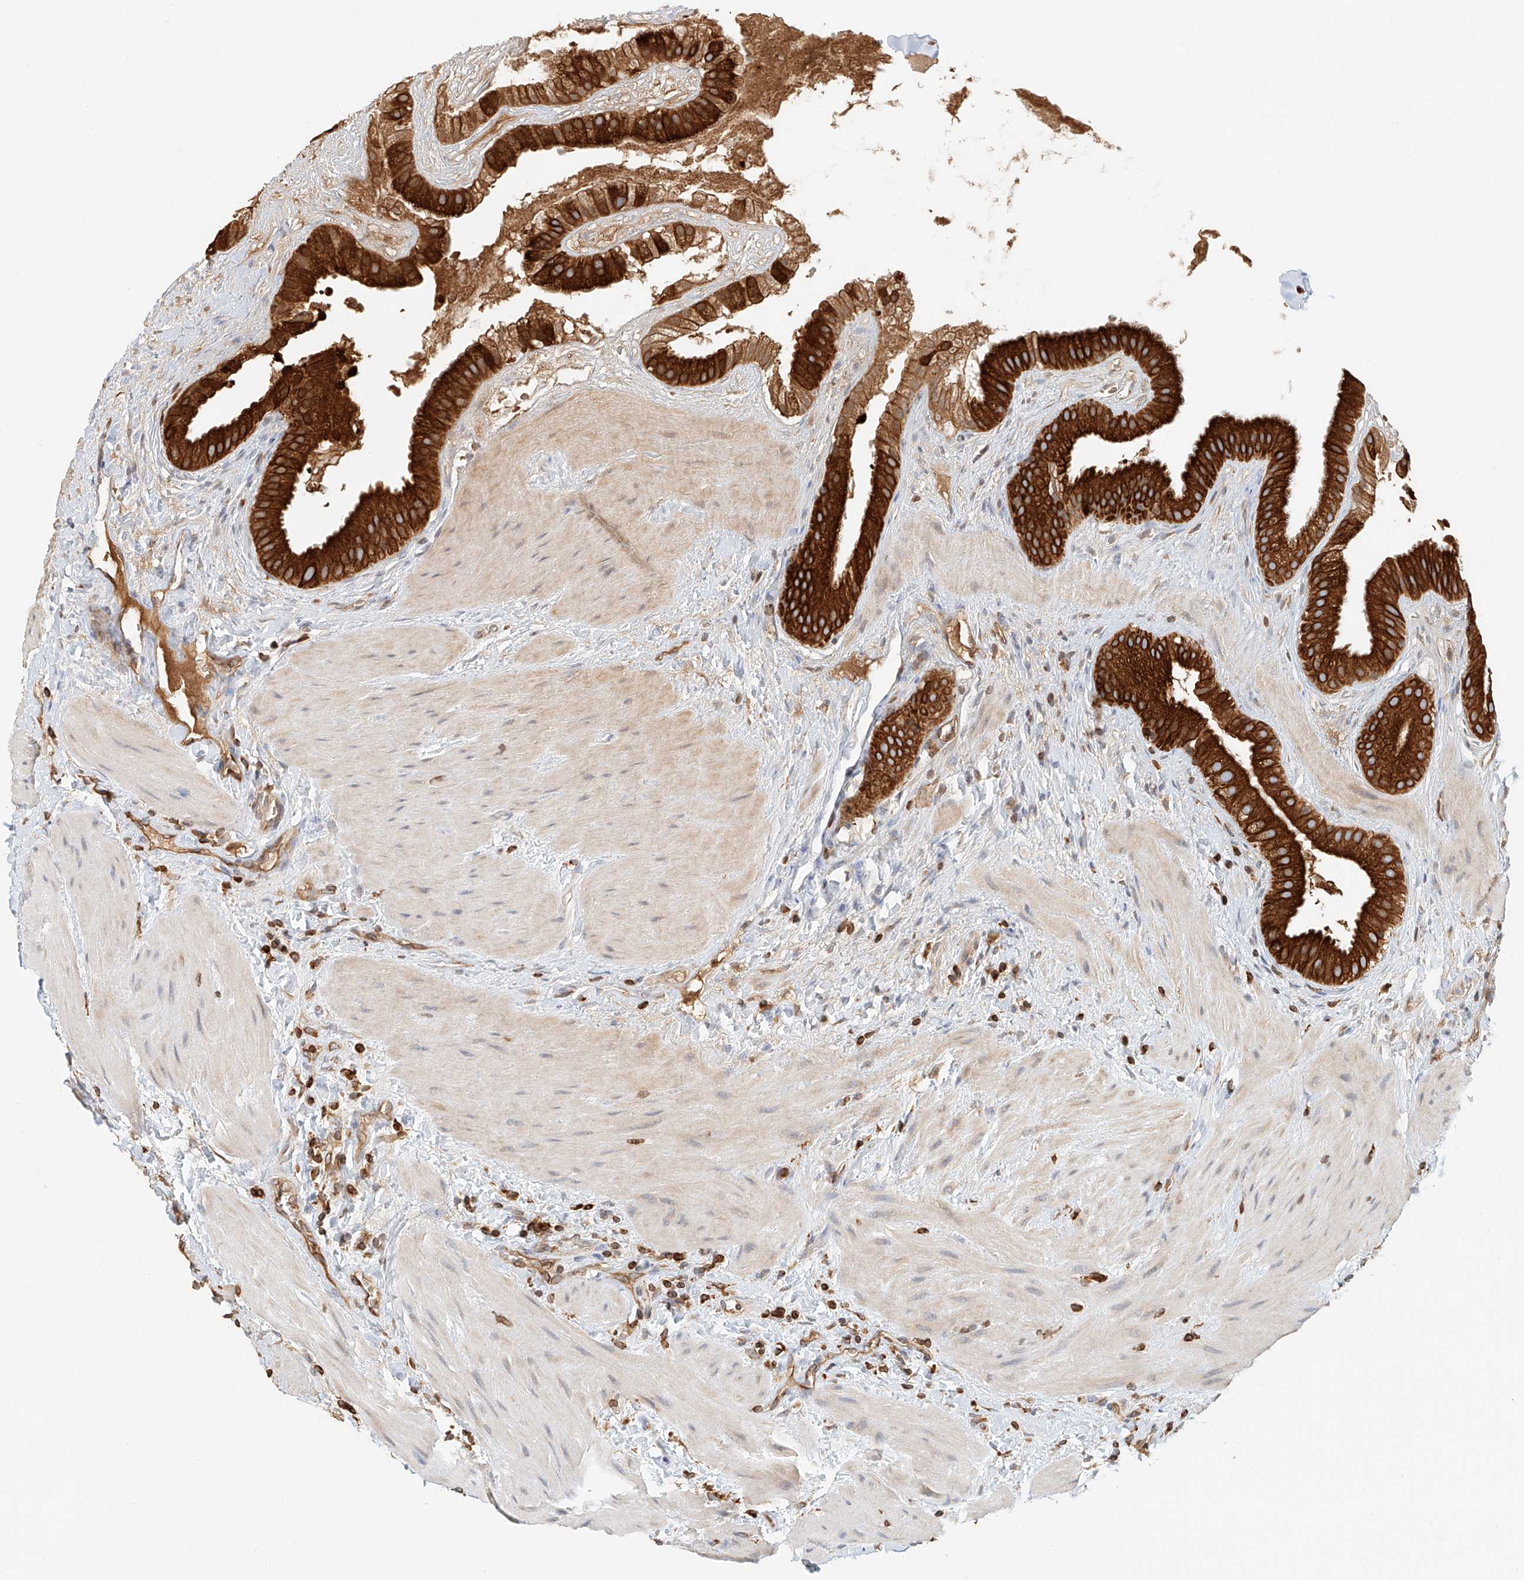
{"staining": {"intensity": "strong", "quantity": ">75%", "location": "cytoplasmic/membranous"}, "tissue": "gallbladder", "cell_type": "Glandular cells", "image_type": "normal", "snomed": [{"axis": "morphology", "description": "Normal tissue, NOS"}, {"axis": "topography", "description": "Gallbladder"}], "caption": "High-power microscopy captured an immunohistochemistry (IHC) image of benign gallbladder, revealing strong cytoplasmic/membranous staining in about >75% of glandular cells.", "gene": "DHRS7", "patient": {"sex": "male", "age": 55}}